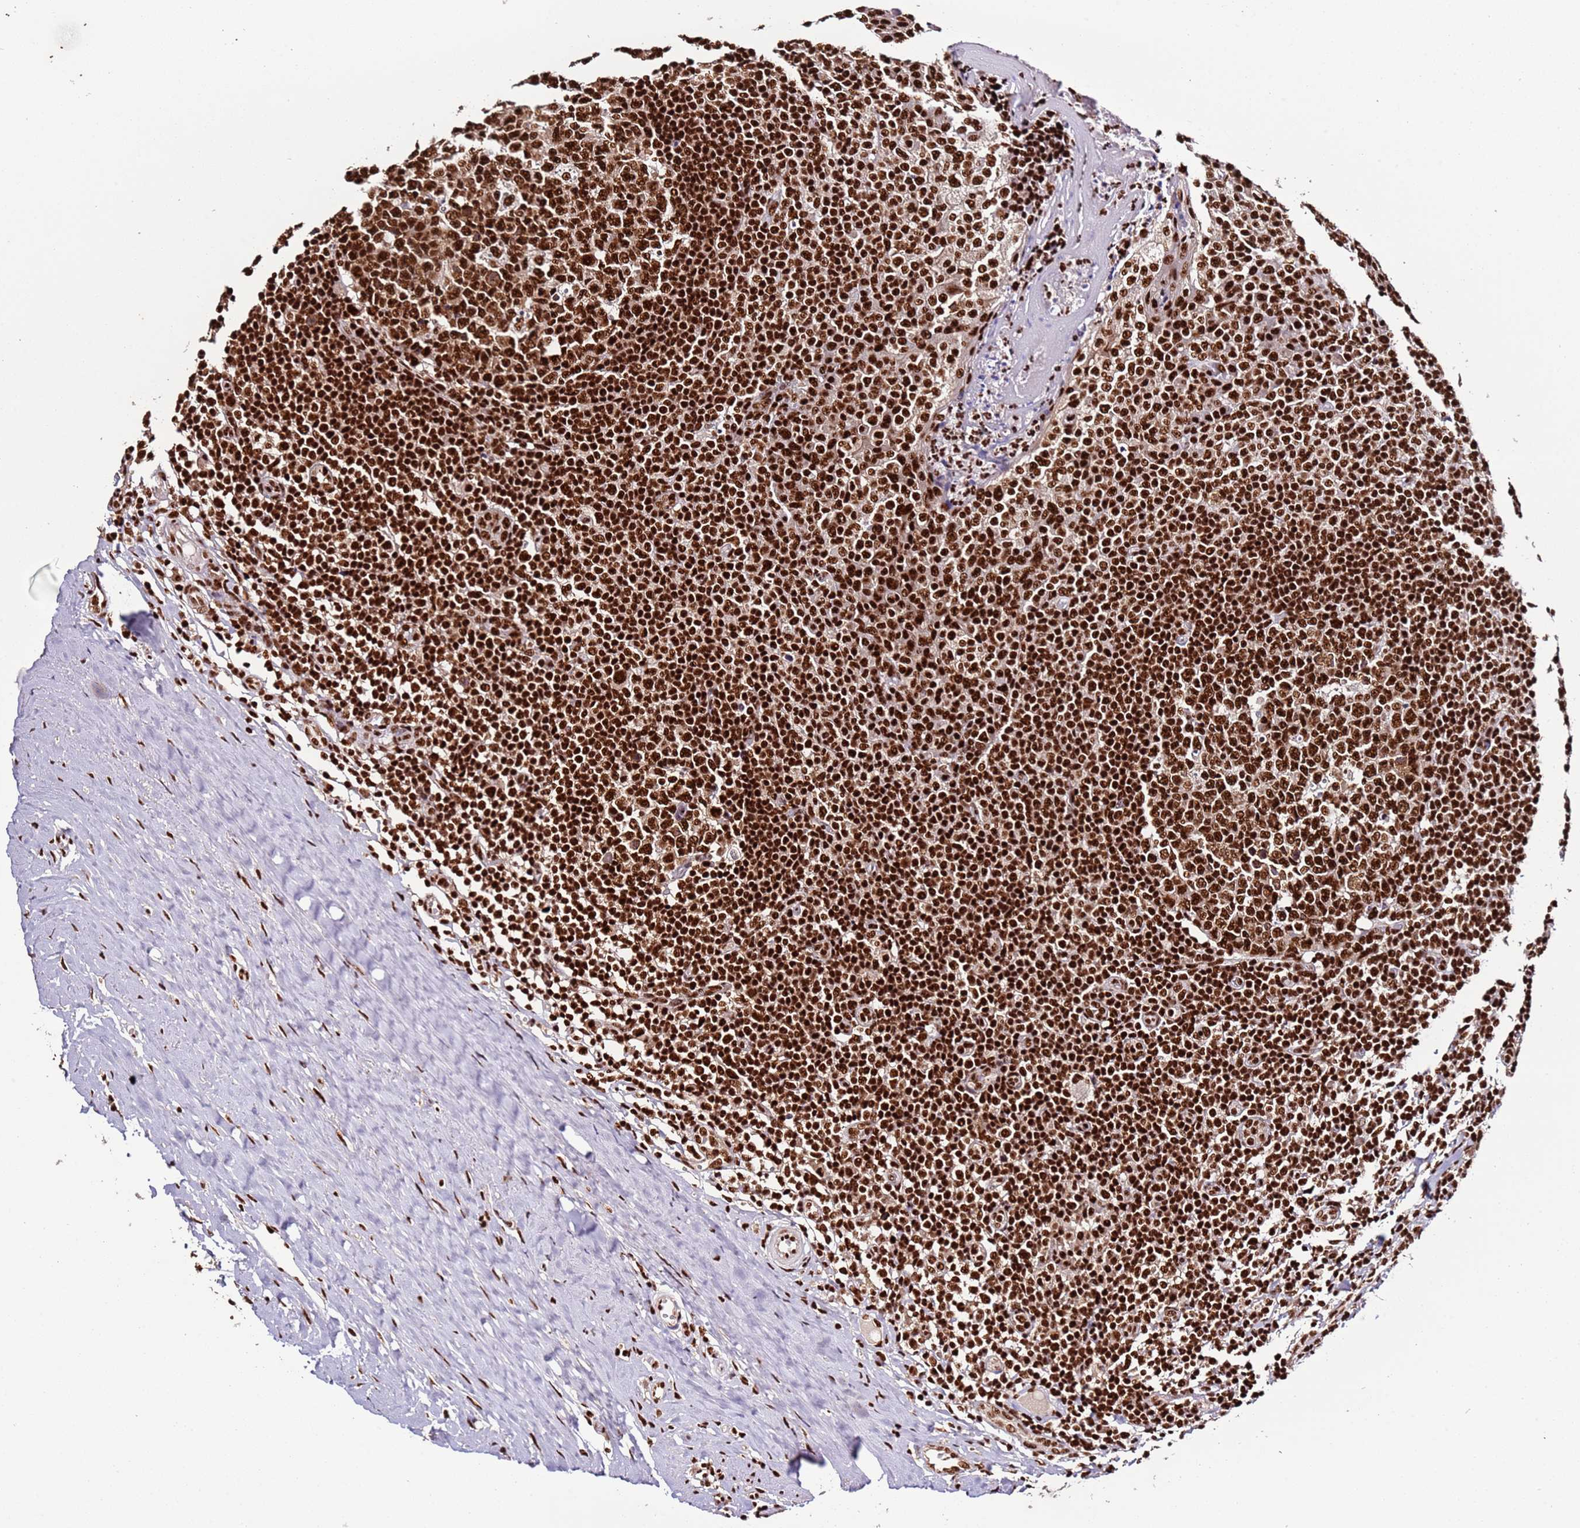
{"staining": {"intensity": "strong", "quantity": ">75%", "location": "nuclear"}, "tissue": "tonsil", "cell_type": "Germinal center cells", "image_type": "normal", "snomed": [{"axis": "morphology", "description": "Normal tissue, NOS"}, {"axis": "topography", "description": "Tonsil"}], "caption": "This is a histology image of immunohistochemistry staining of benign tonsil, which shows strong expression in the nuclear of germinal center cells.", "gene": "C6orf226", "patient": {"sex": "female", "age": 19}}